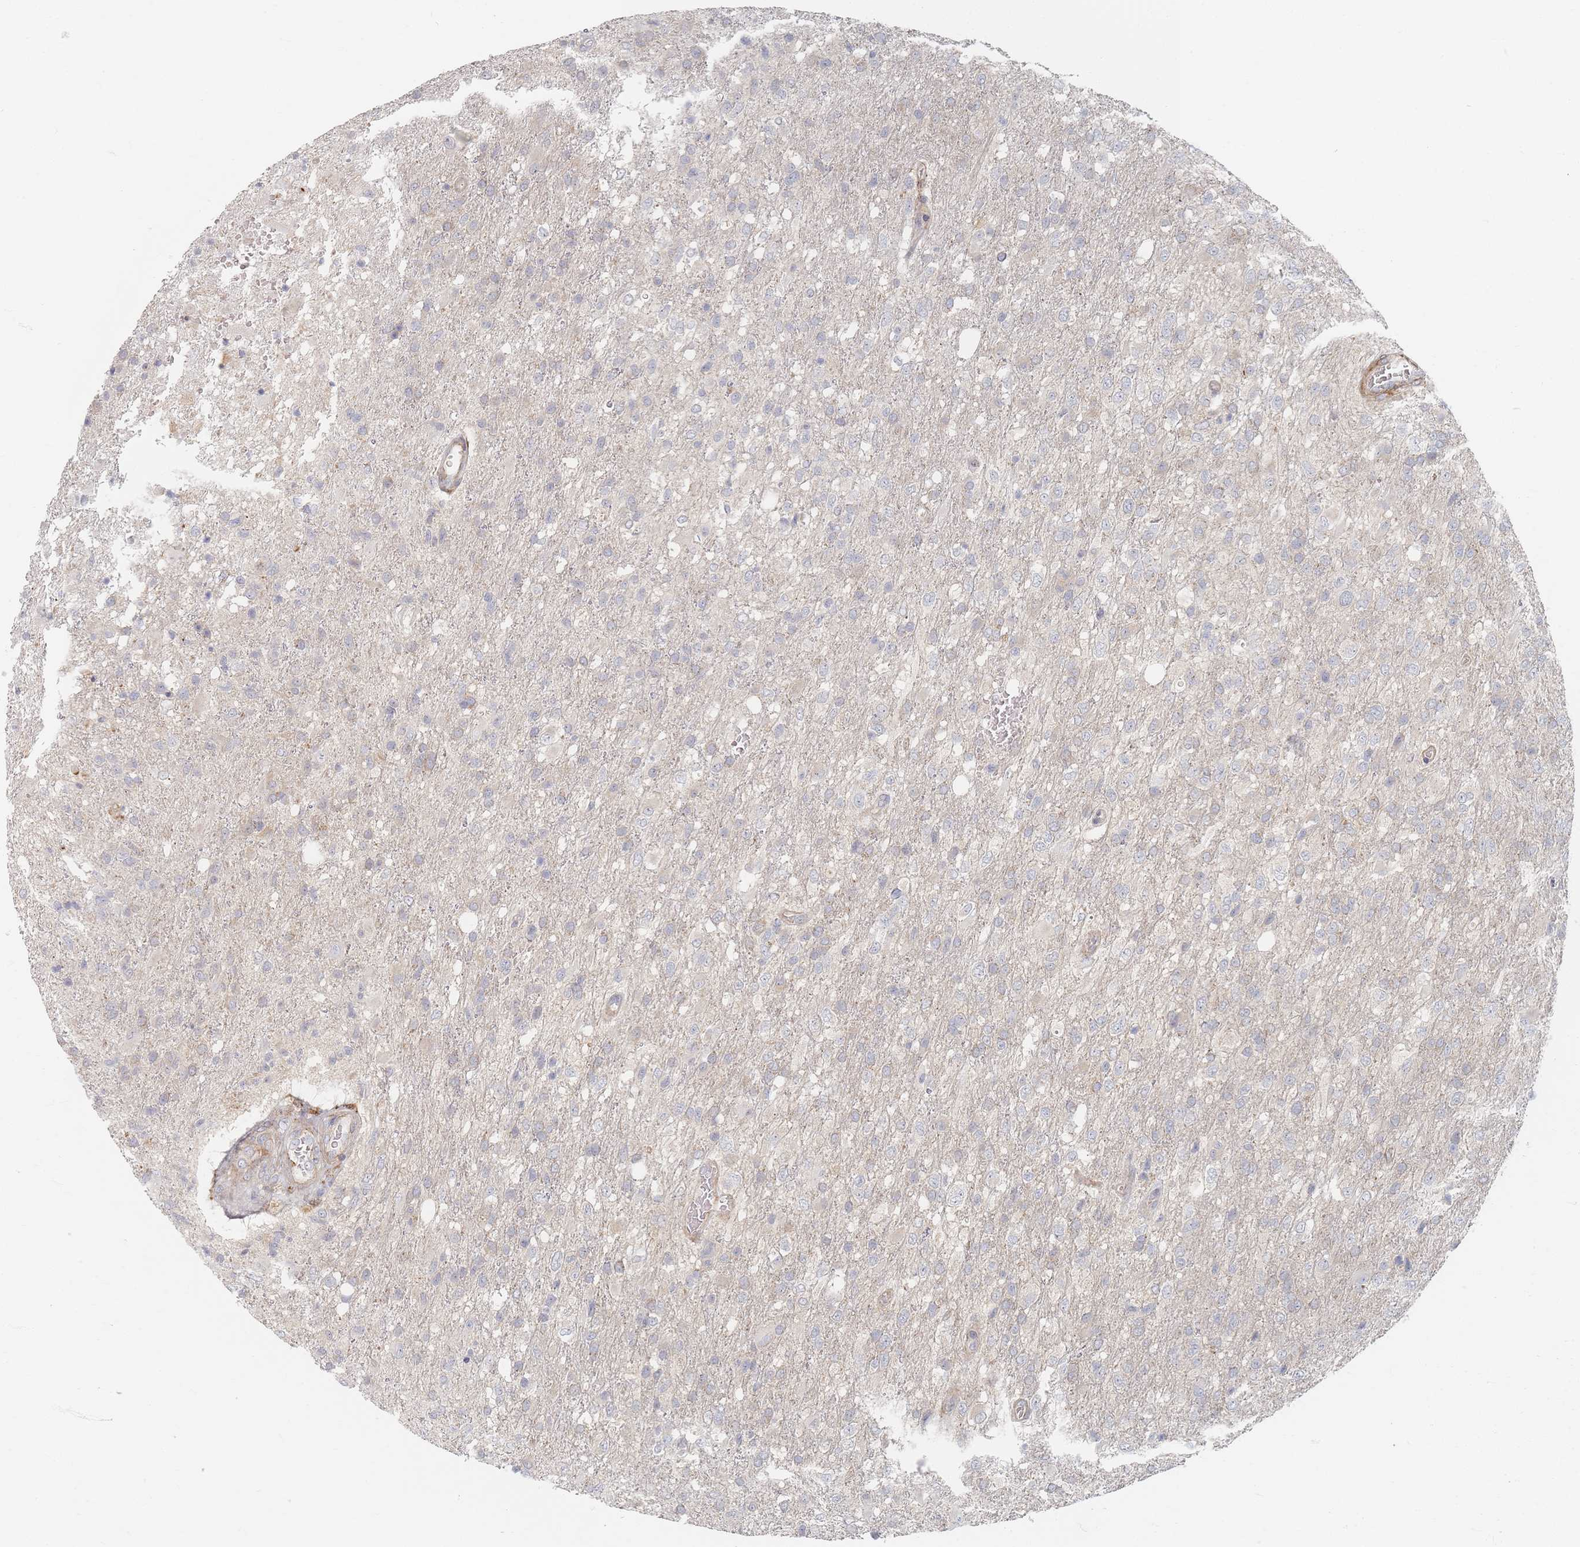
{"staining": {"intensity": "negative", "quantity": "none", "location": "none"}, "tissue": "glioma", "cell_type": "Tumor cells", "image_type": "cancer", "snomed": [{"axis": "morphology", "description": "Glioma, malignant, High grade"}, {"axis": "topography", "description": "Brain"}], "caption": "The histopathology image displays no staining of tumor cells in malignant glioma (high-grade). (DAB immunohistochemistry (IHC), high magnification).", "gene": "ZNF852", "patient": {"sex": "female", "age": 74}}